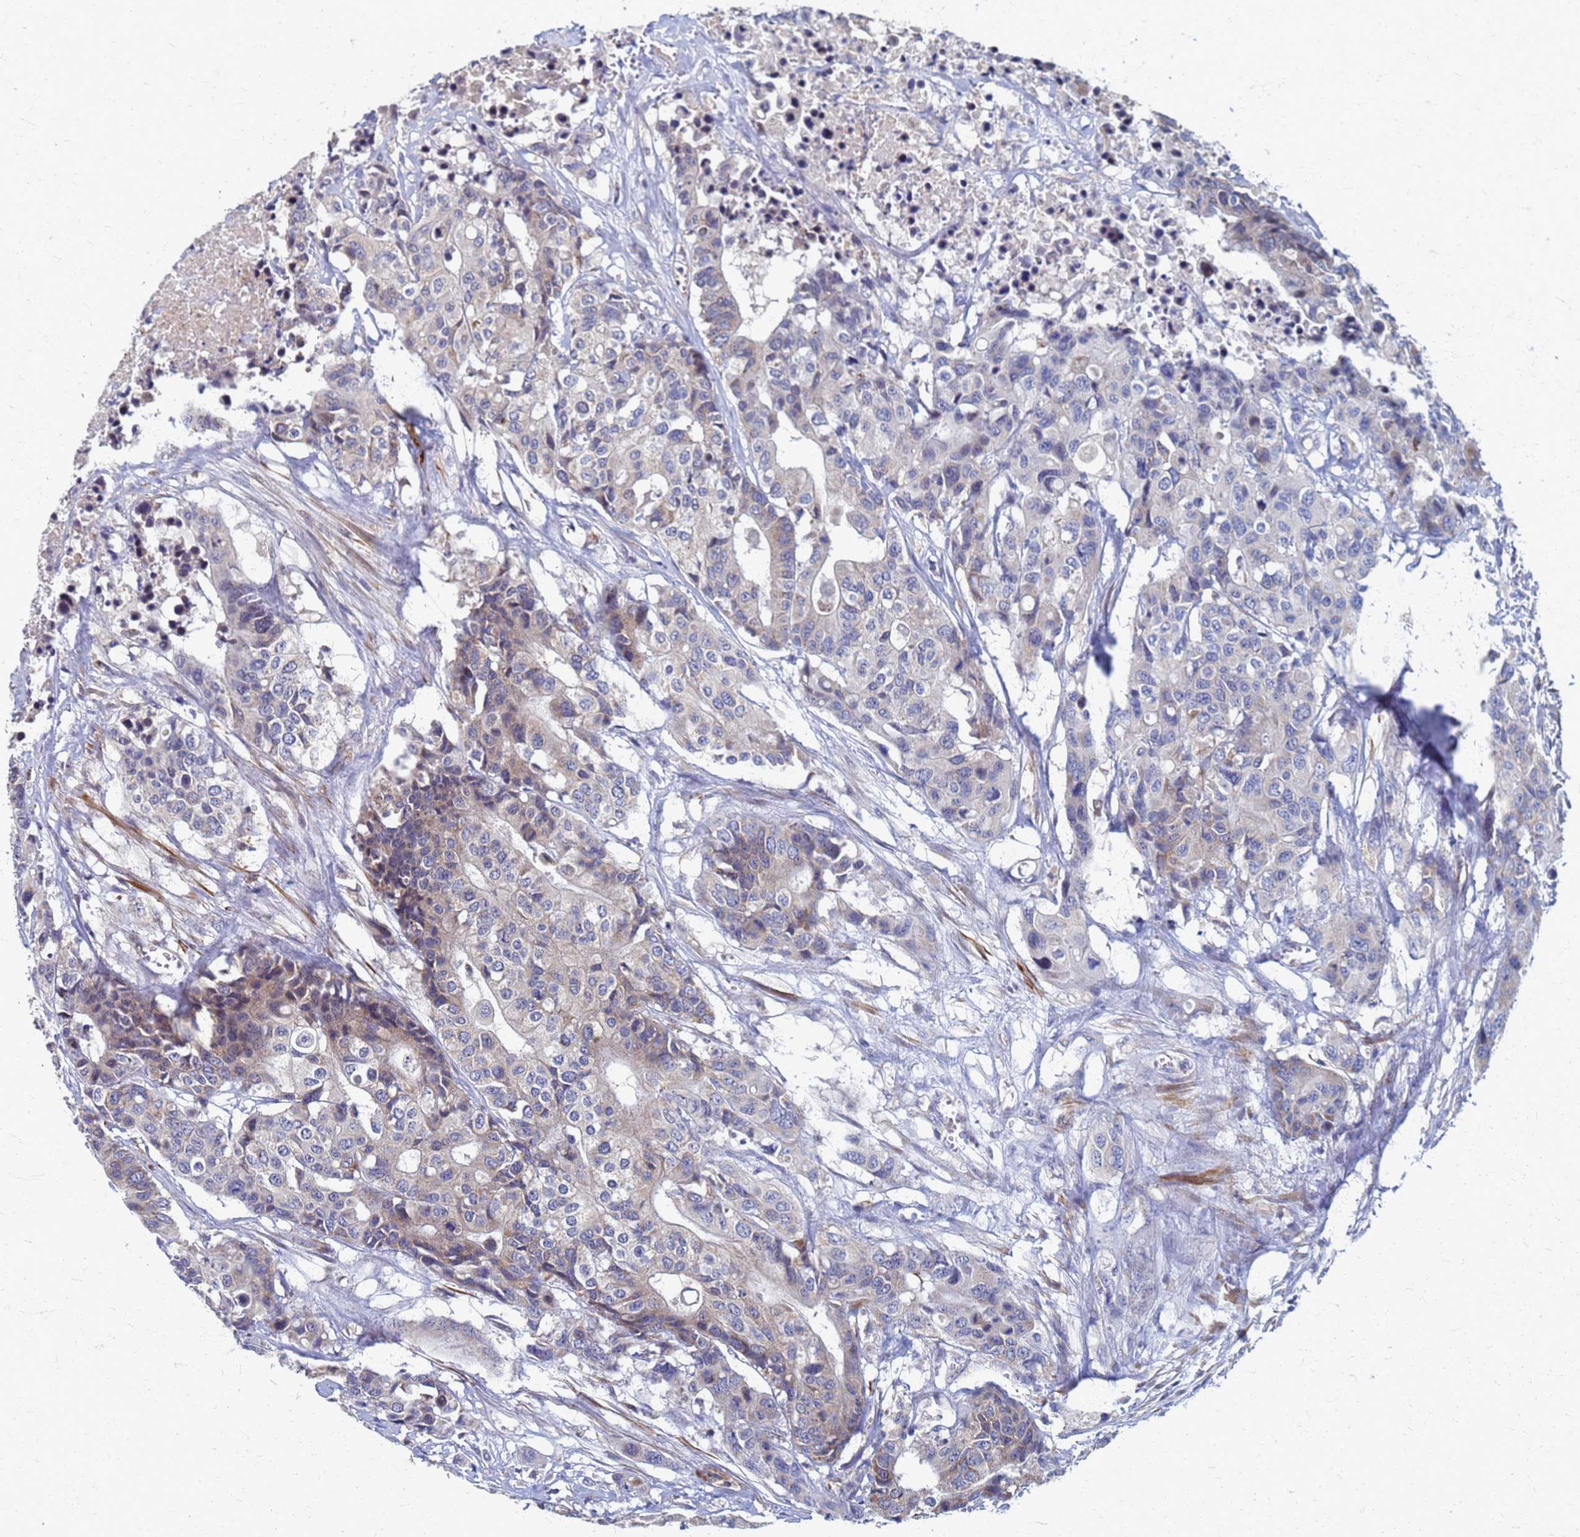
{"staining": {"intensity": "moderate", "quantity": "<25%", "location": "cytoplasmic/membranous"}, "tissue": "colorectal cancer", "cell_type": "Tumor cells", "image_type": "cancer", "snomed": [{"axis": "morphology", "description": "Adenocarcinoma, NOS"}, {"axis": "topography", "description": "Colon"}], "caption": "A high-resolution histopathology image shows IHC staining of colorectal cancer (adenocarcinoma), which displays moderate cytoplasmic/membranous expression in approximately <25% of tumor cells.", "gene": "ATPAF1", "patient": {"sex": "male", "age": 77}}